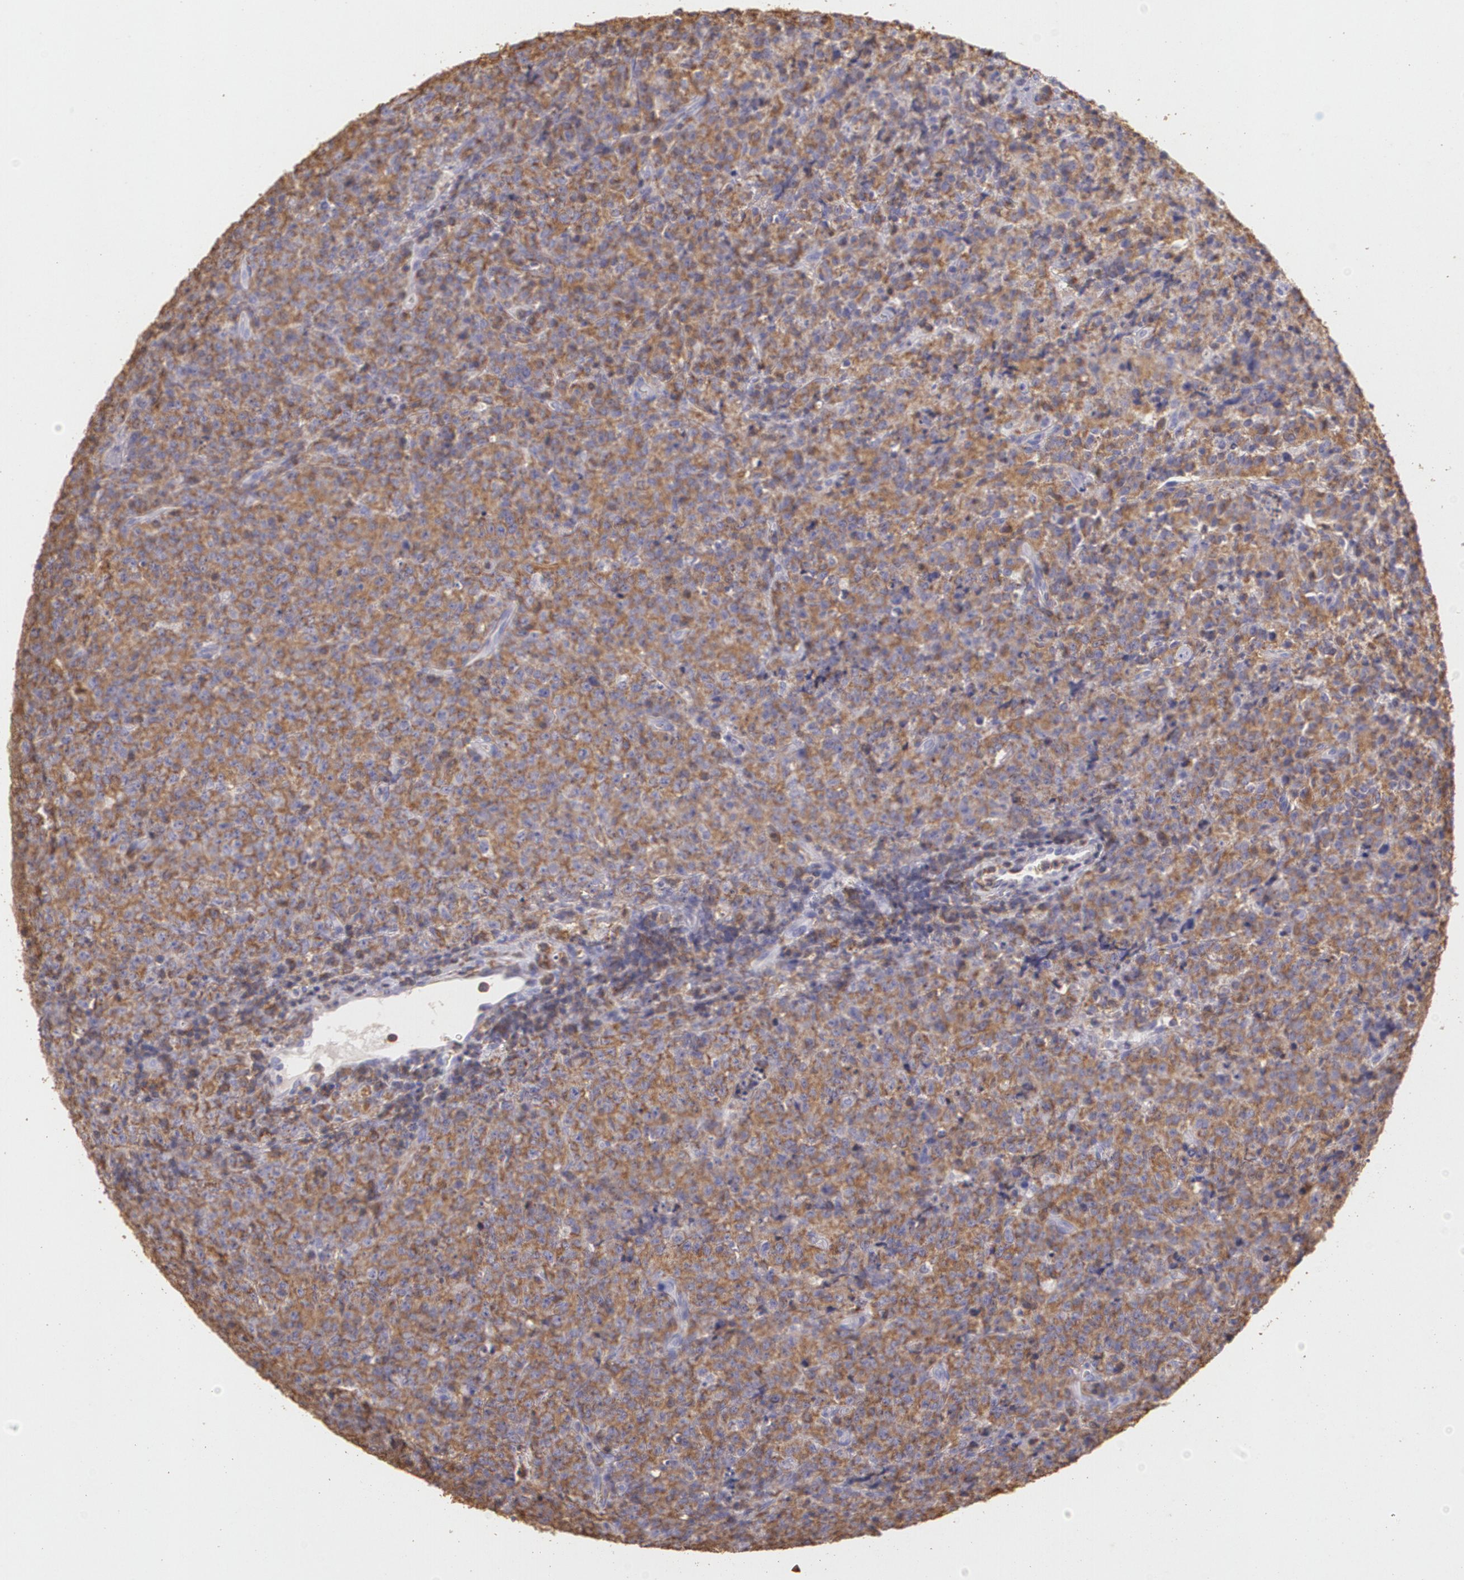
{"staining": {"intensity": "moderate", "quantity": ">75%", "location": "cytoplasmic/membranous"}, "tissue": "lymphoma", "cell_type": "Tumor cells", "image_type": "cancer", "snomed": [{"axis": "morphology", "description": "Malignant lymphoma, non-Hodgkin's type, High grade"}, {"axis": "topography", "description": "Tonsil"}], "caption": "High-grade malignant lymphoma, non-Hodgkin's type stained with a brown dye demonstrates moderate cytoplasmic/membranous positive staining in about >75% of tumor cells.", "gene": "TGFBR1", "patient": {"sex": "female", "age": 36}}